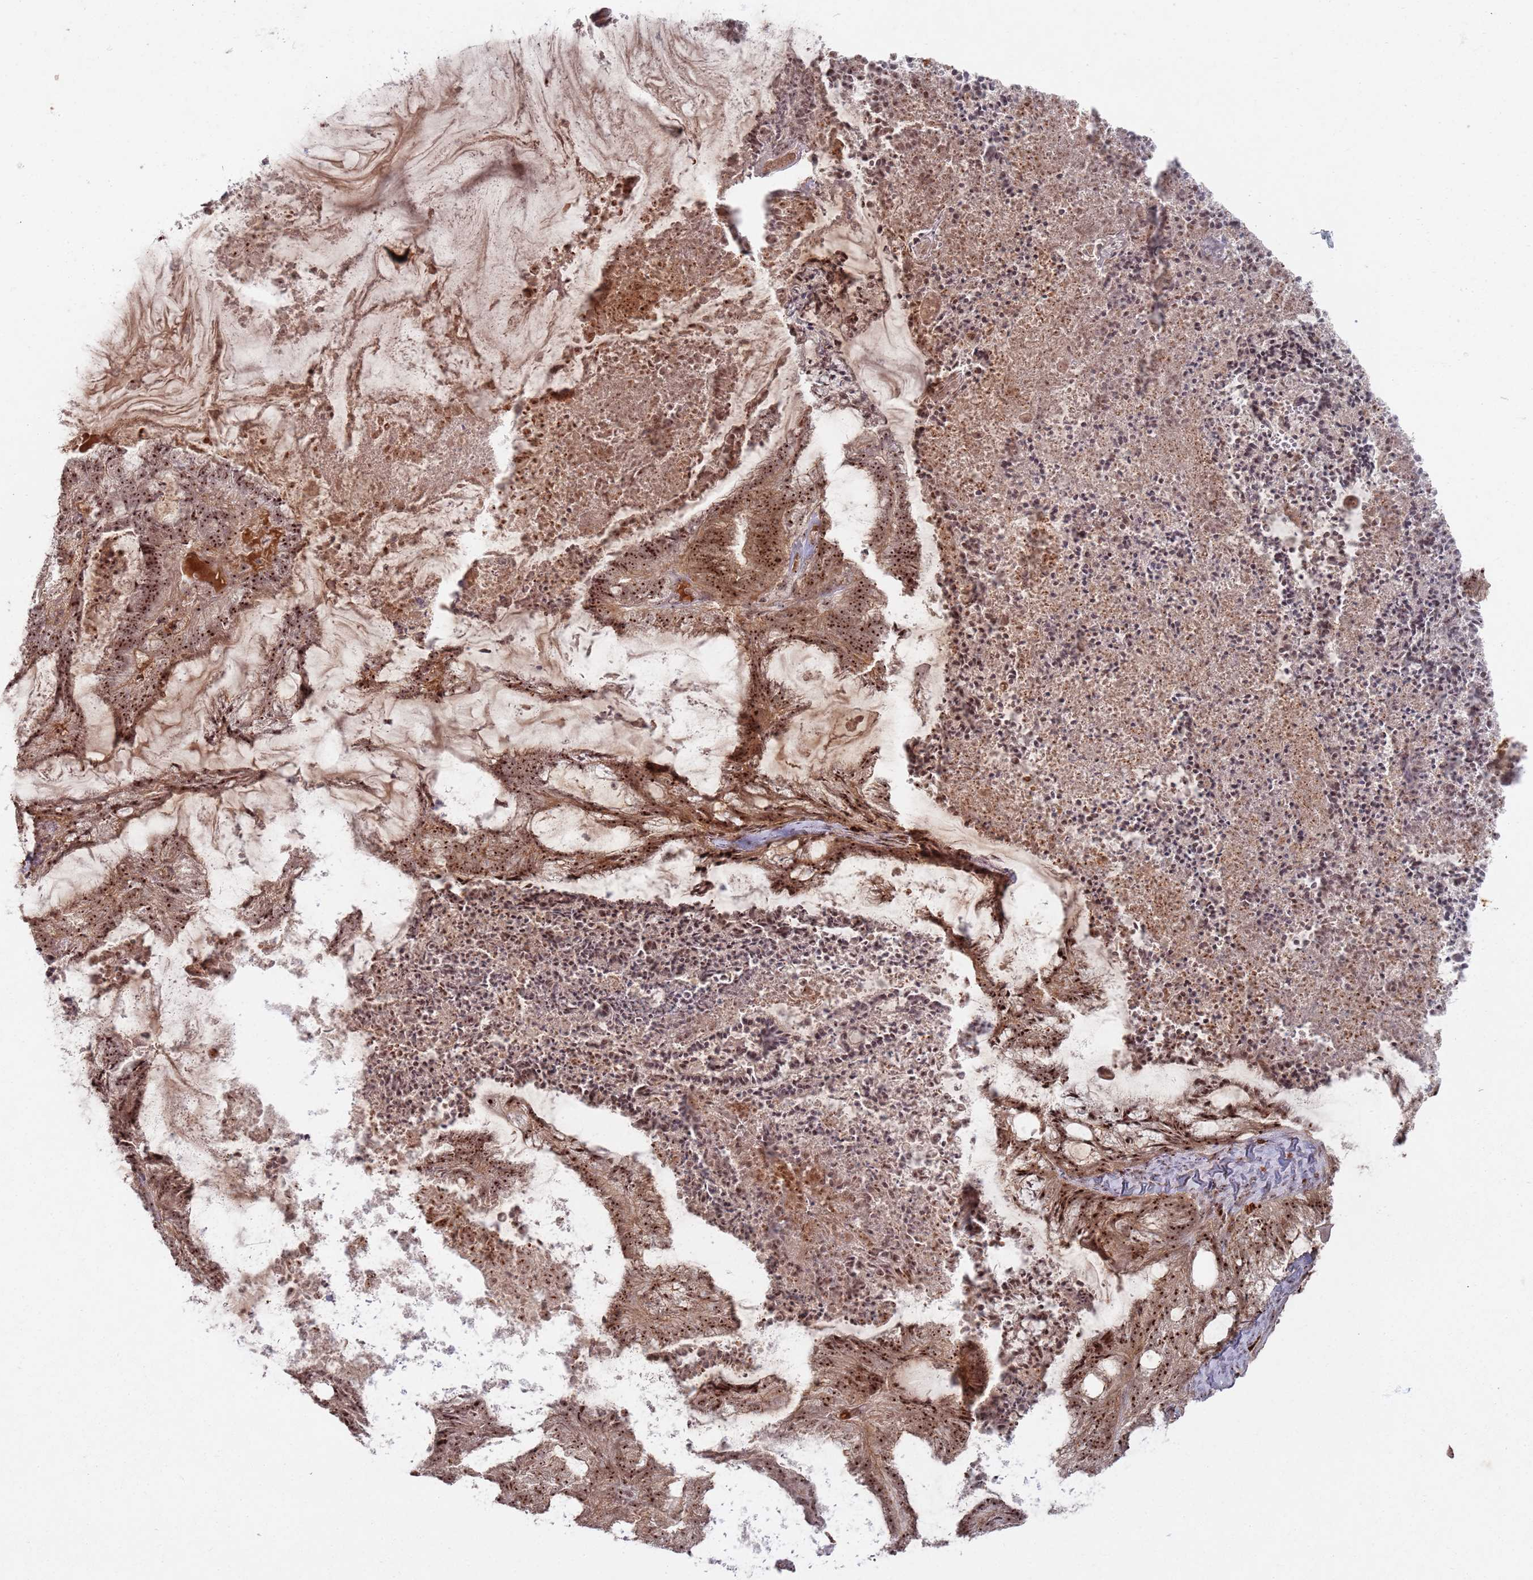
{"staining": {"intensity": "strong", "quantity": ">75%", "location": "nuclear"}, "tissue": "endometrial cancer", "cell_type": "Tumor cells", "image_type": "cancer", "snomed": [{"axis": "morphology", "description": "Adenocarcinoma, NOS"}, {"axis": "topography", "description": "Endometrium"}], "caption": "Endometrial cancer (adenocarcinoma) stained for a protein shows strong nuclear positivity in tumor cells.", "gene": "UTP11", "patient": {"sex": "female", "age": 86}}